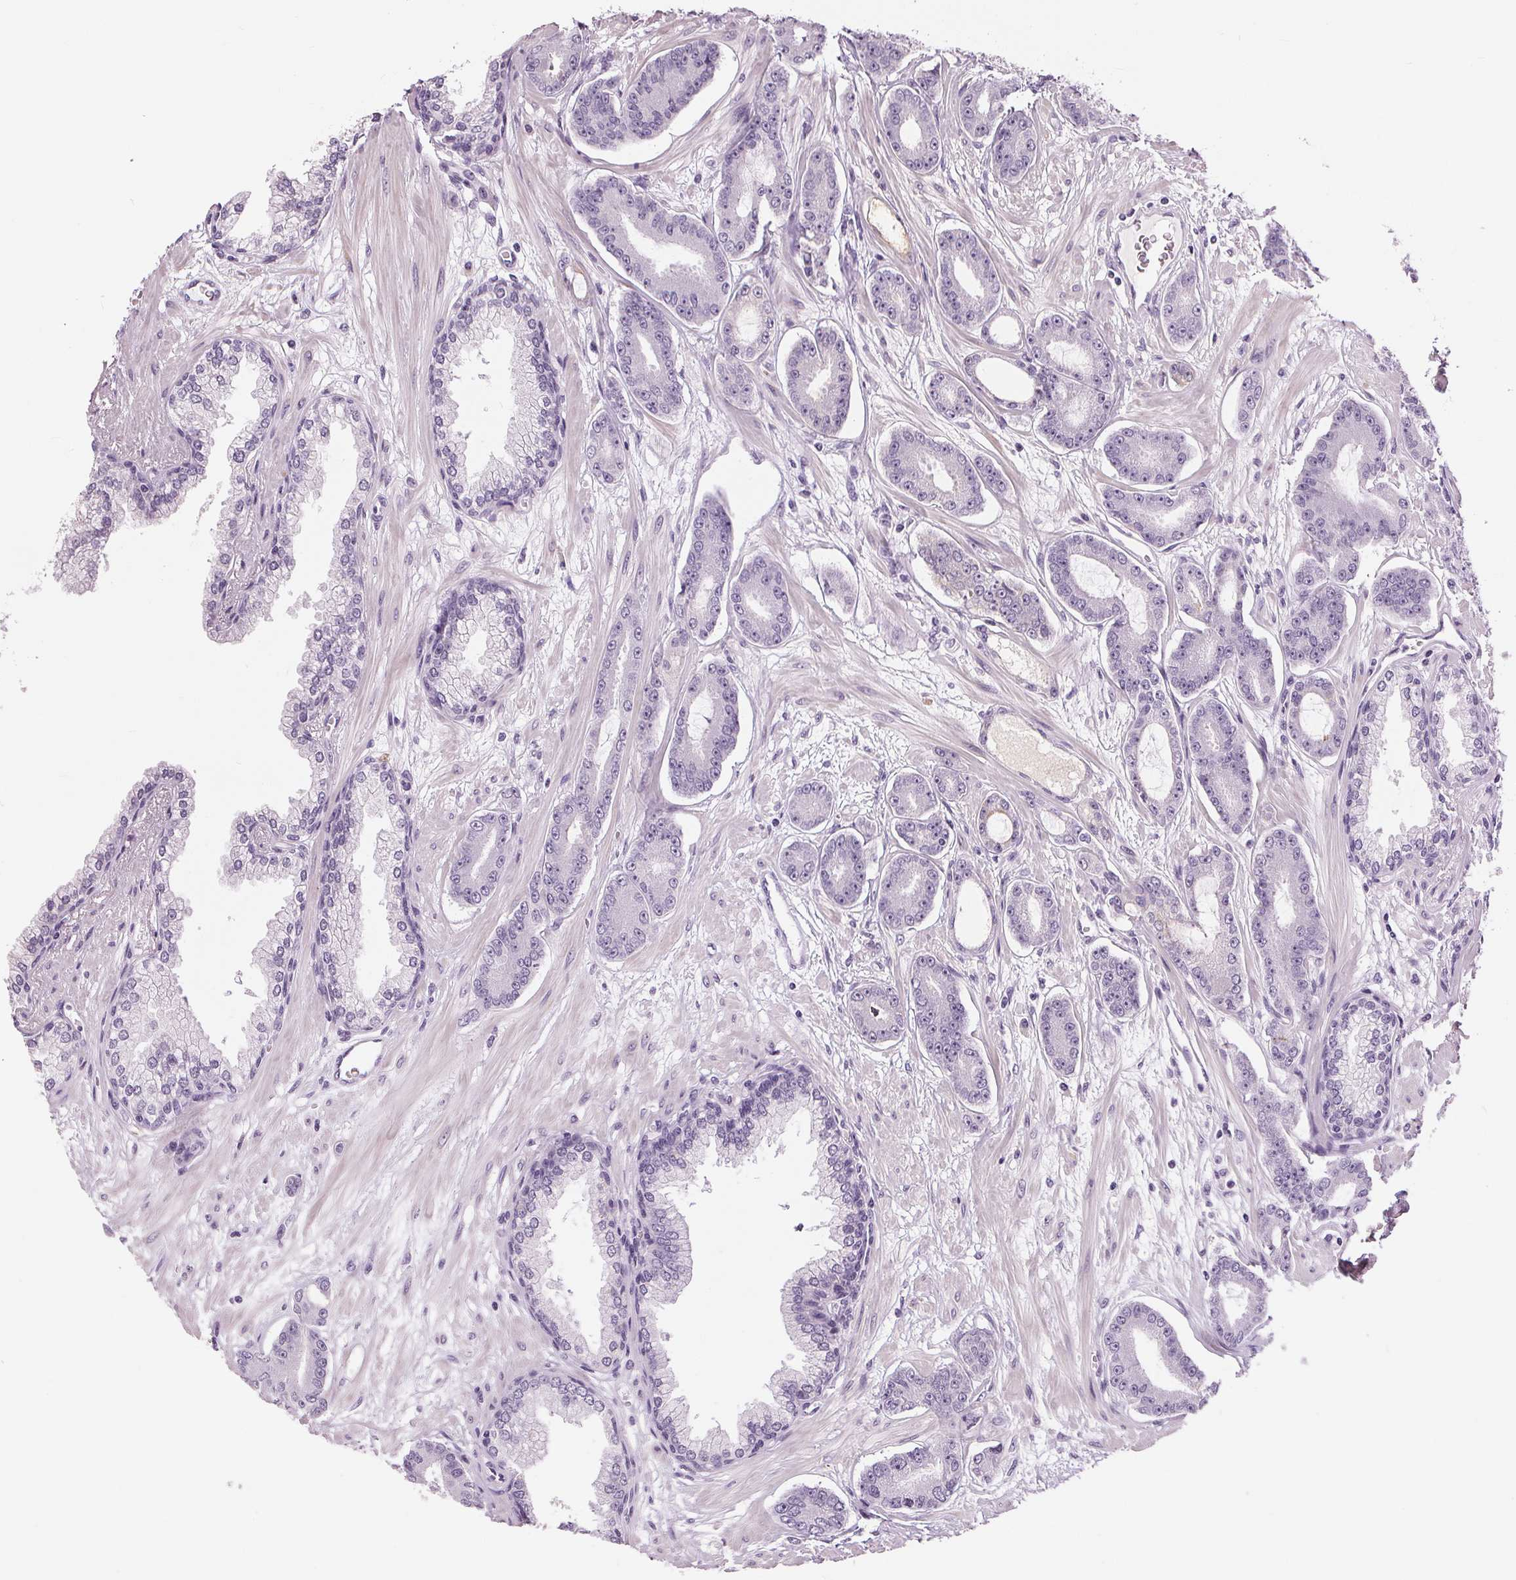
{"staining": {"intensity": "negative", "quantity": "none", "location": "none"}, "tissue": "prostate cancer", "cell_type": "Tumor cells", "image_type": "cancer", "snomed": [{"axis": "morphology", "description": "Adenocarcinoma, Low grade"}, {"axis": "topography", "description": "Prostate"}], "caption": "The immunohistochemistry (IHC) histopathology image has no significant positivity in tumor cells of low-grade adenocarcinoma (prostate) tissue.", "gene": "MISP", "patient": {"sex": "male", "age": 64}}